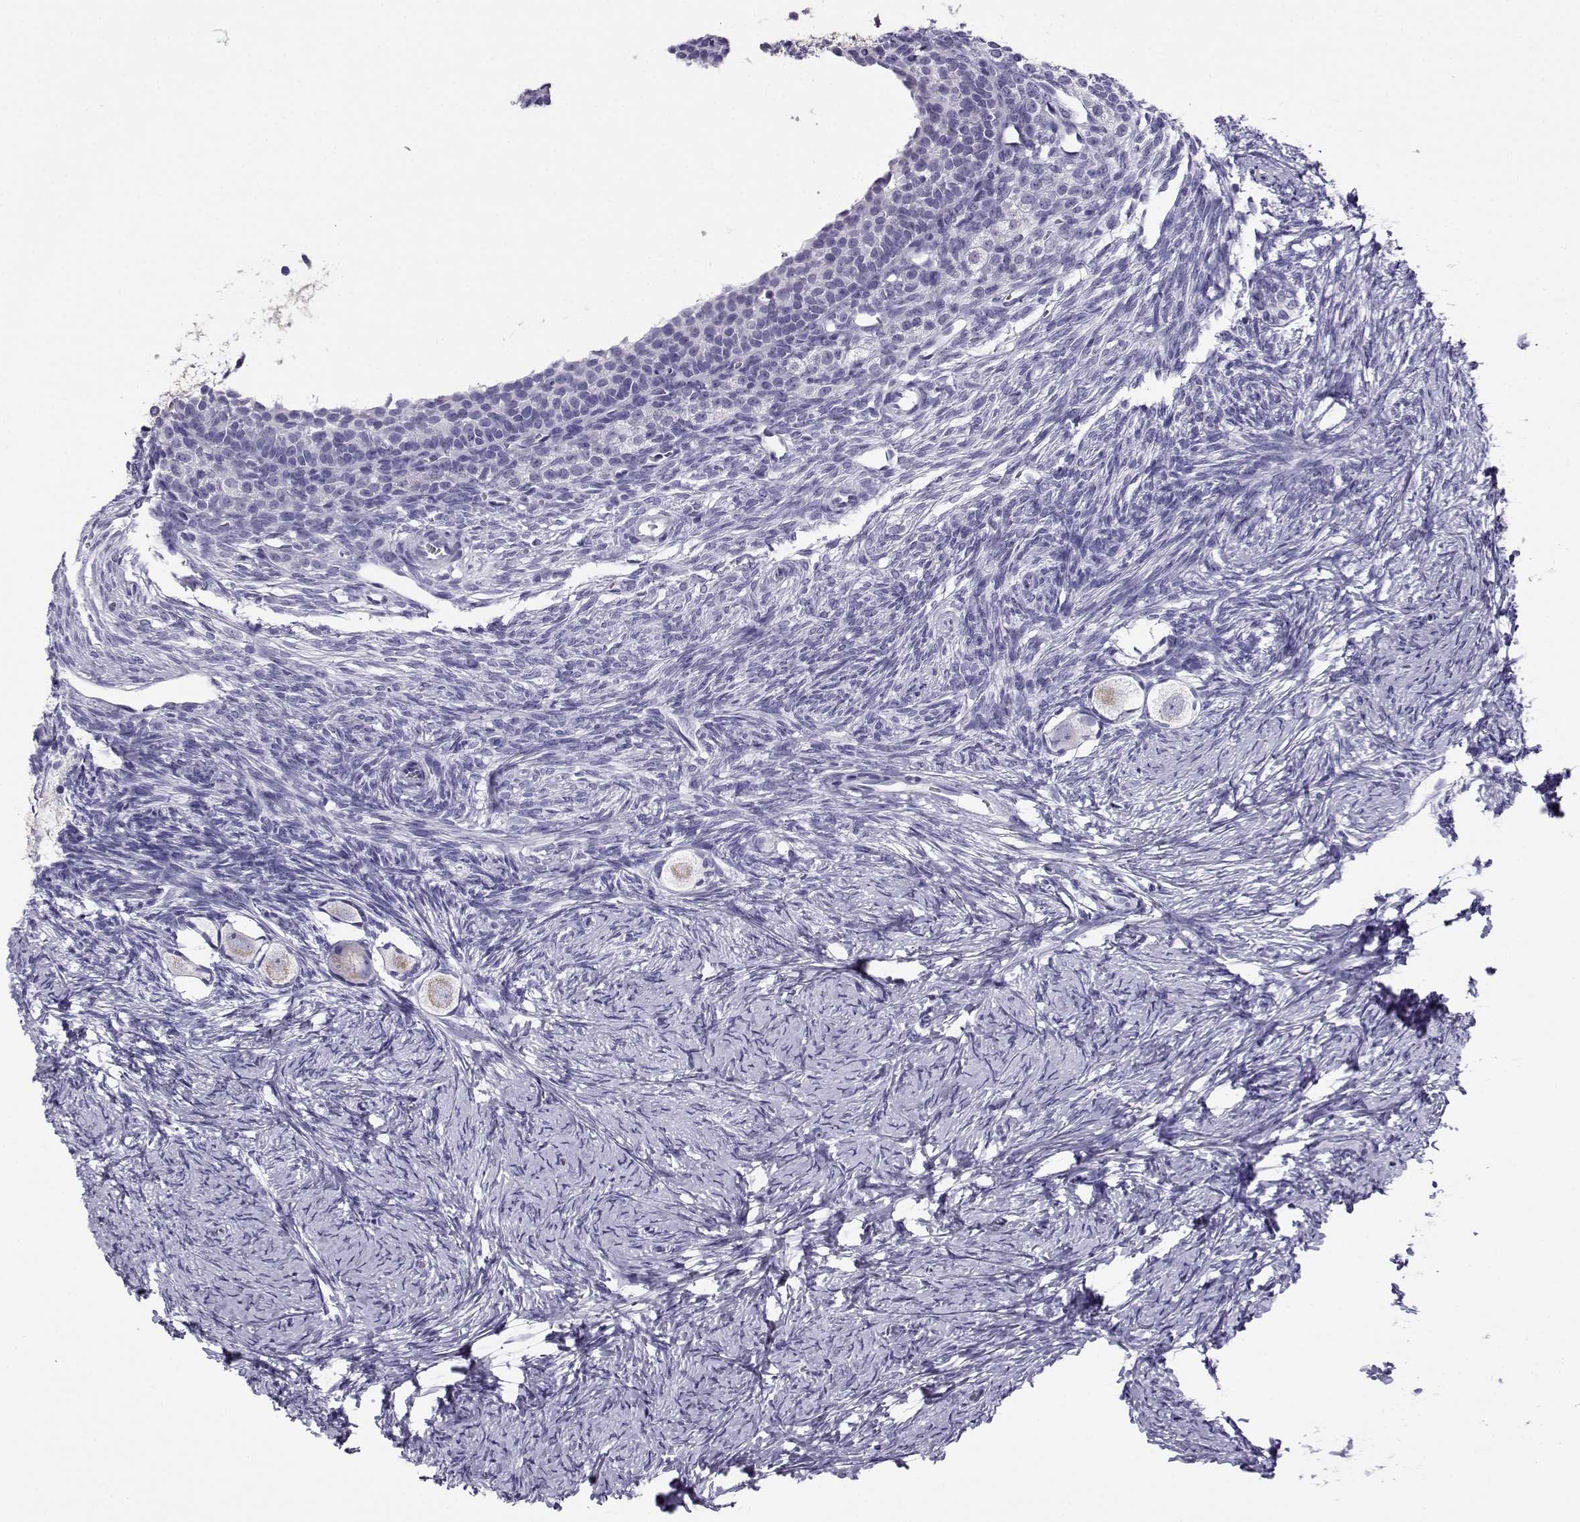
{"staining": {"intensity": "negative", "quantity": "none", "location": "none"}, "tissue": "ovary", "cell_type": "Follicle cells", "image_type": "normal", "snomed": [{"axis": "morphology", "description": "Normal tissue, NOS"}, {"axis": "topography", "description": "Ovary"}], "caption": "Immunohistochemistry photomicrograph of unremarkable ovary: ovary stained with DAB shows no significant protein expression in follicle cells. The staining is performed using DAB brown chromogen with nuclei counter-stained in using hematoxylin.", "gene": "CABS1", "patient": {"sex": "female", "age": 27}}